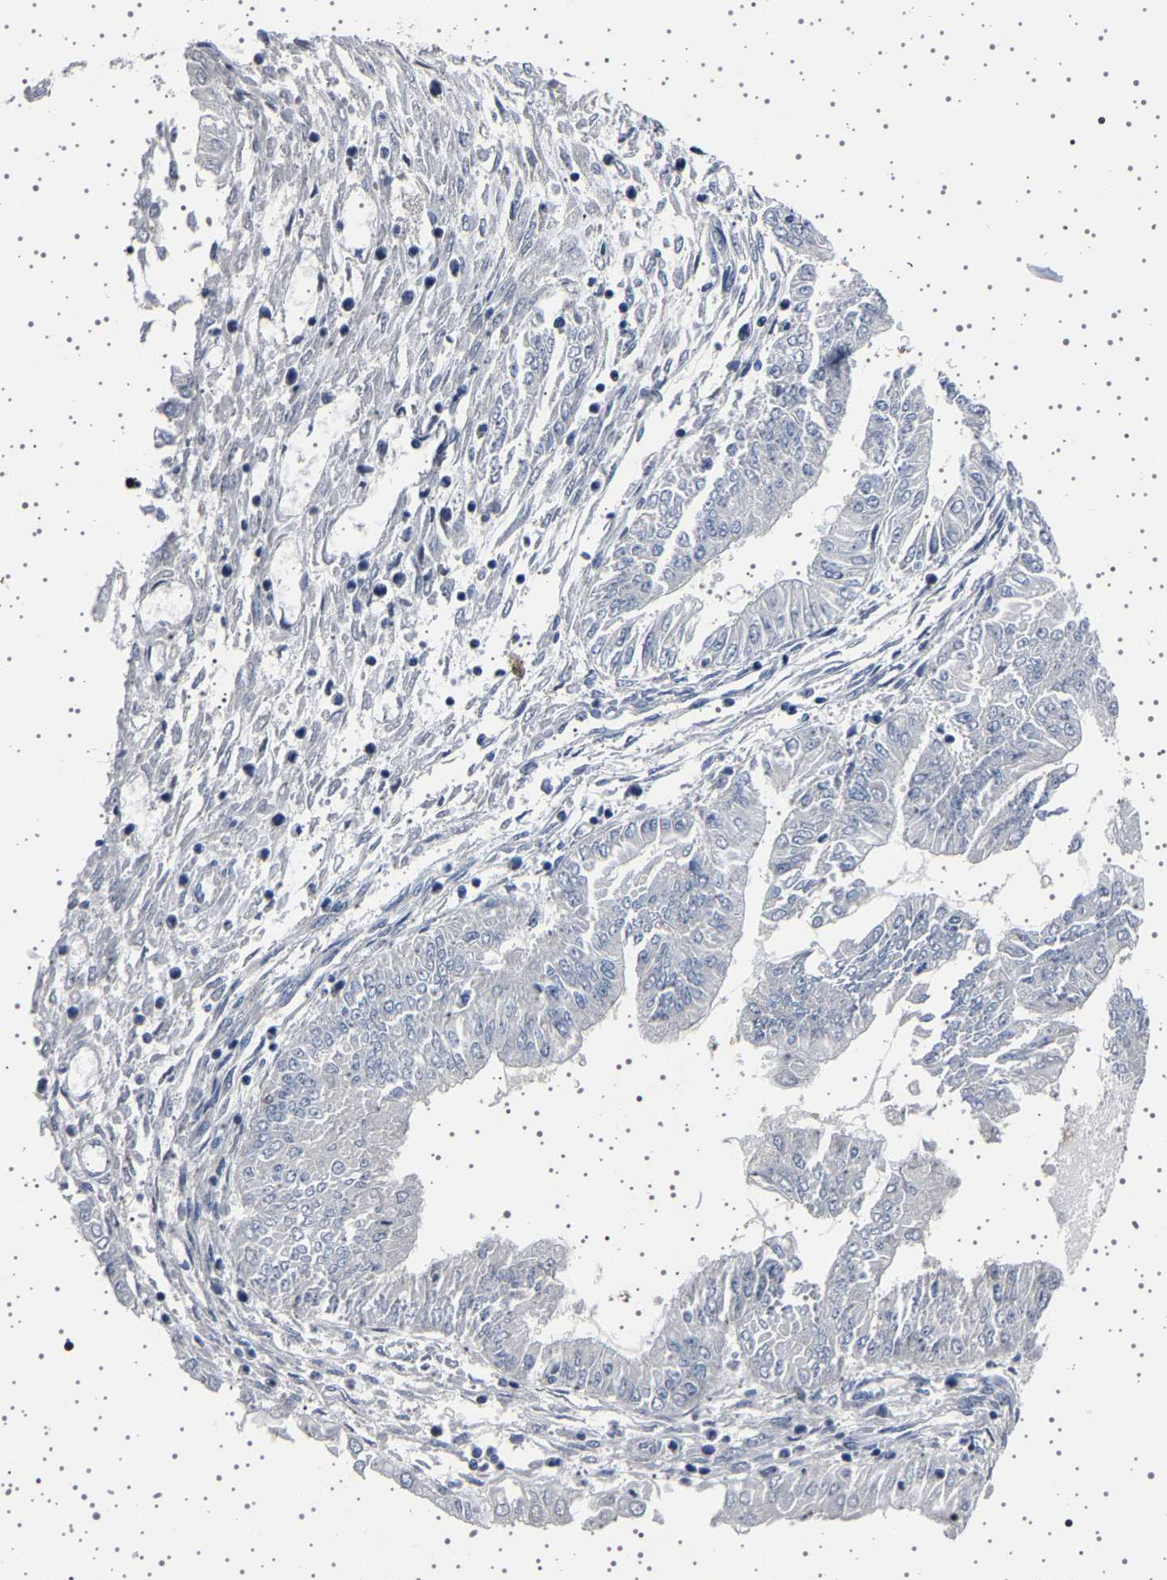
{"staining": {"intensity": "negative", "quantity": "none", "location": "none"}, "tissue": "endometrial cancer", "cell_type": "Tumor cells", "image_type": "cancer", "snomed": [{"axis": "morphology", "description": "Adenocarcinoma, NOS"}, {"axis": "topography", "description": "Endometrium"}], "caption": "An immunohistochemistry micrograph of endometrial cancer (adenocarcinoma) is shown. There is no staining in tumor cells of endometrial cancer (adenocarcinoma). (Stains: DAB immunohistochemistry (IHC) with hematoxylin counter stain, Microscopy: brightfield microscopy at high magnification).", "gene": "IL10RB", "patient": {"sex": "female", "age": 53}}